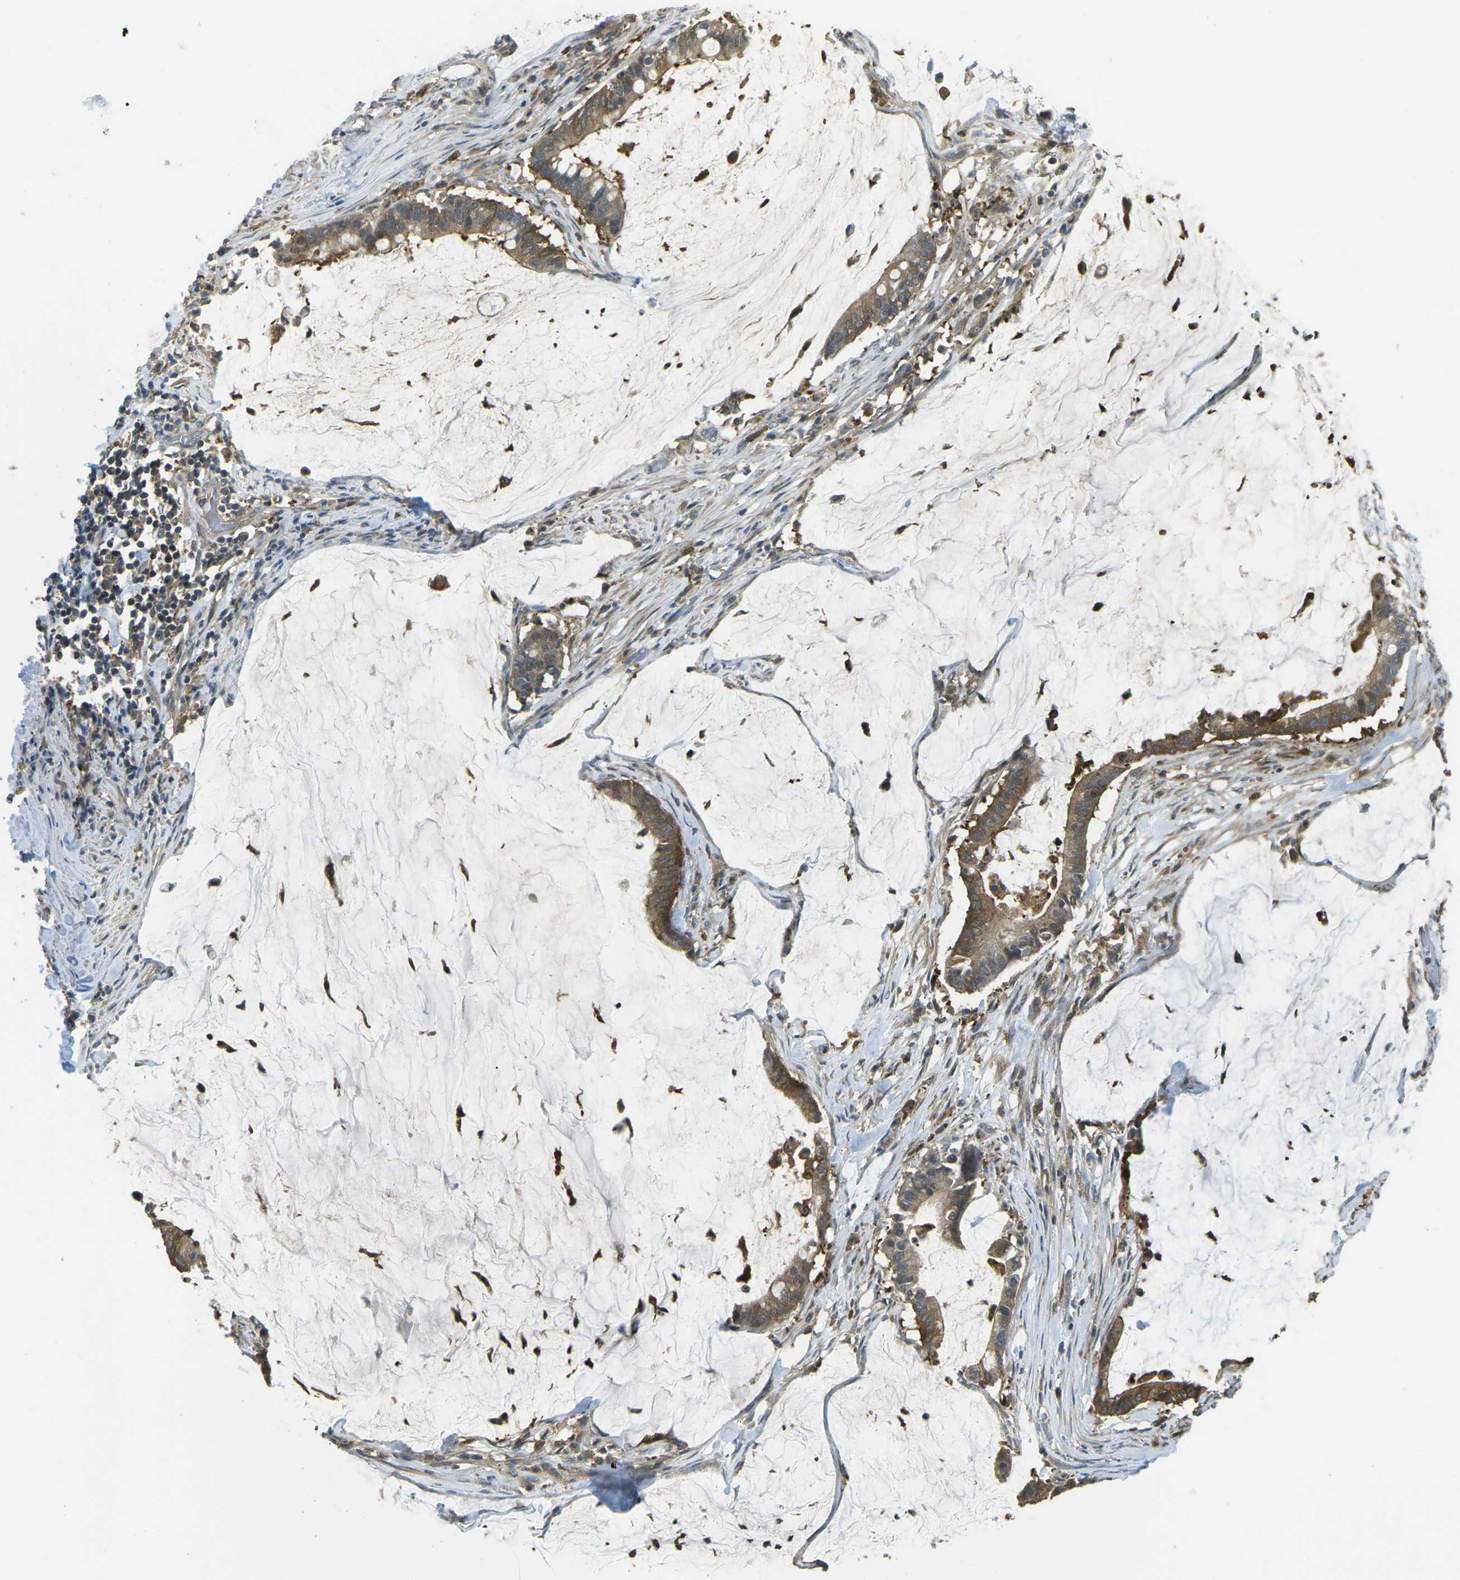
{"staining": {"intensity": "moderate", "quantity": ">75%", "location": "cytoplasmic/membranous"}, "tissue": "pancreatic cancer", "cell_type": "Tumor cells", "image_type": "cancer", "snomed": [{"axis": "morphology", "description": "Adenocarcinoma, NOS"}, {"axis": "topography", "description": "Pancreas"}], "caption": "Approximately >75% of tumor cells in human pancreatic cancer exhibit moderate cytoplasmic/membranous protein expression as visualized by brown immunohistochemical staining.", "gene": "PIEZO2", "patient": {"sex": "male", "age": 41}}